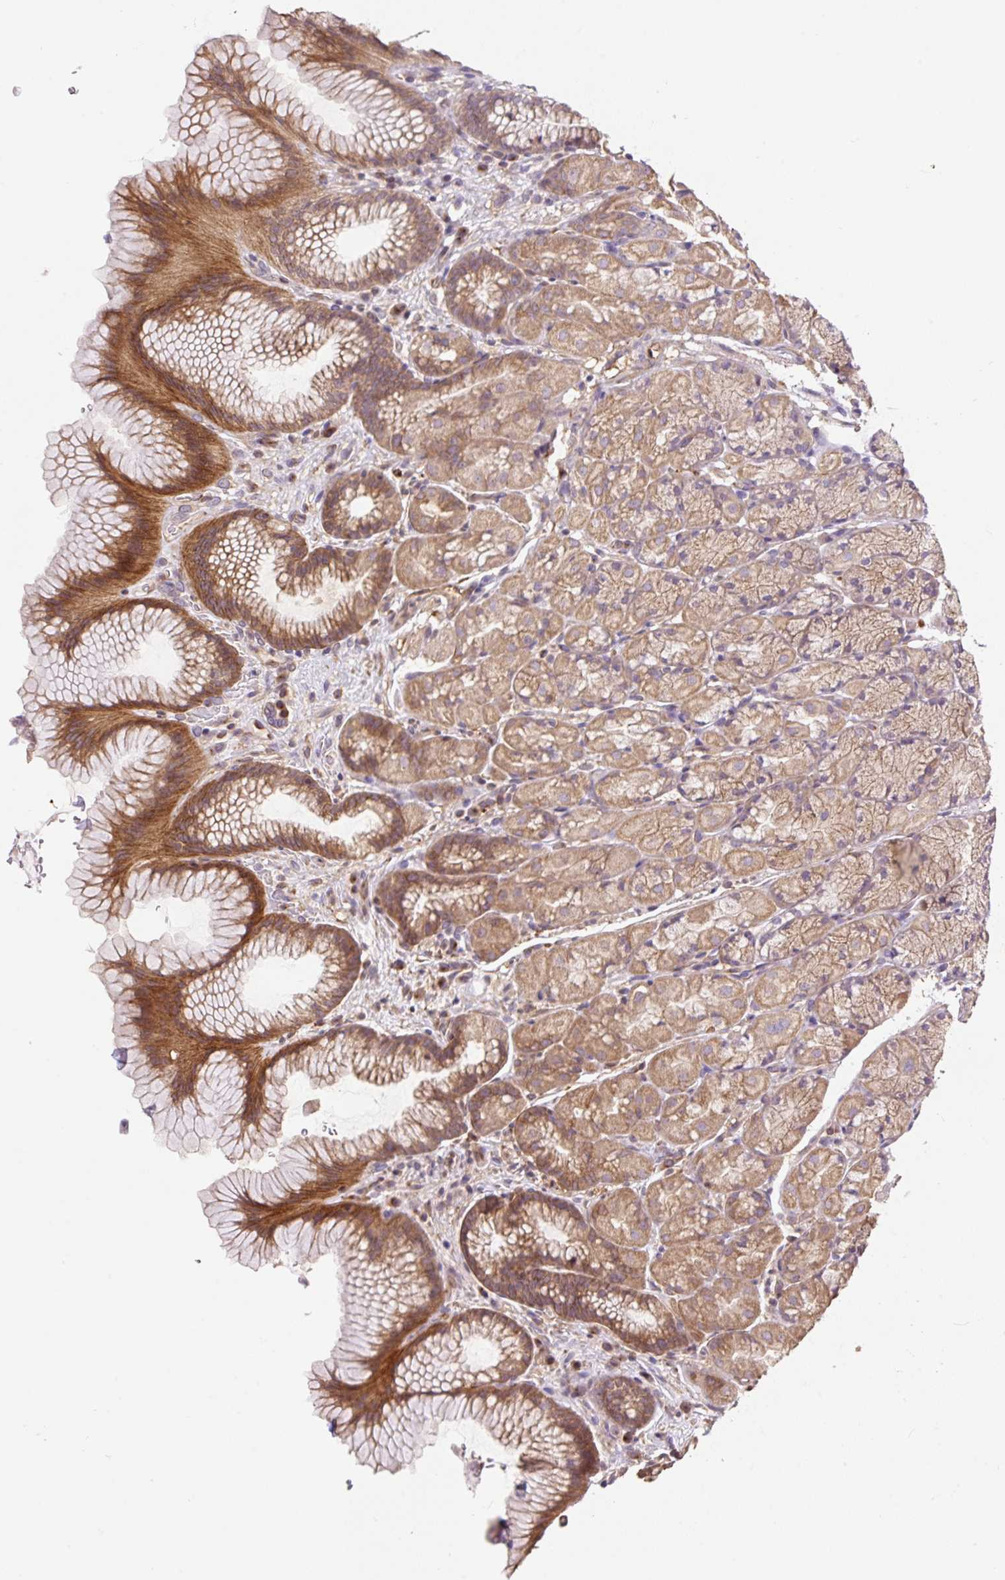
{"staining": {"intensity": "moderate", "quantity": ">75%", "location": "cytoplasmic/membranous"}, "tissue": "stomach", "cell_type": "Glandular cells", "image_type": "normal", "snomed": [{"axis": "morphology", "description": "Normal tissue, NOS"}, {"axis": "topography", "description": "Stomach"}], "caption": "The histopathology image displays staining of unremarkable stomach, revealing moderate cytoplasmic/membranous protein staining (brown color) within glandular cells. (DAB IHC with brightfield microscopy, high magnification).", "gene": "COX8A", "patient": {"sex": "male", "age": 63}}